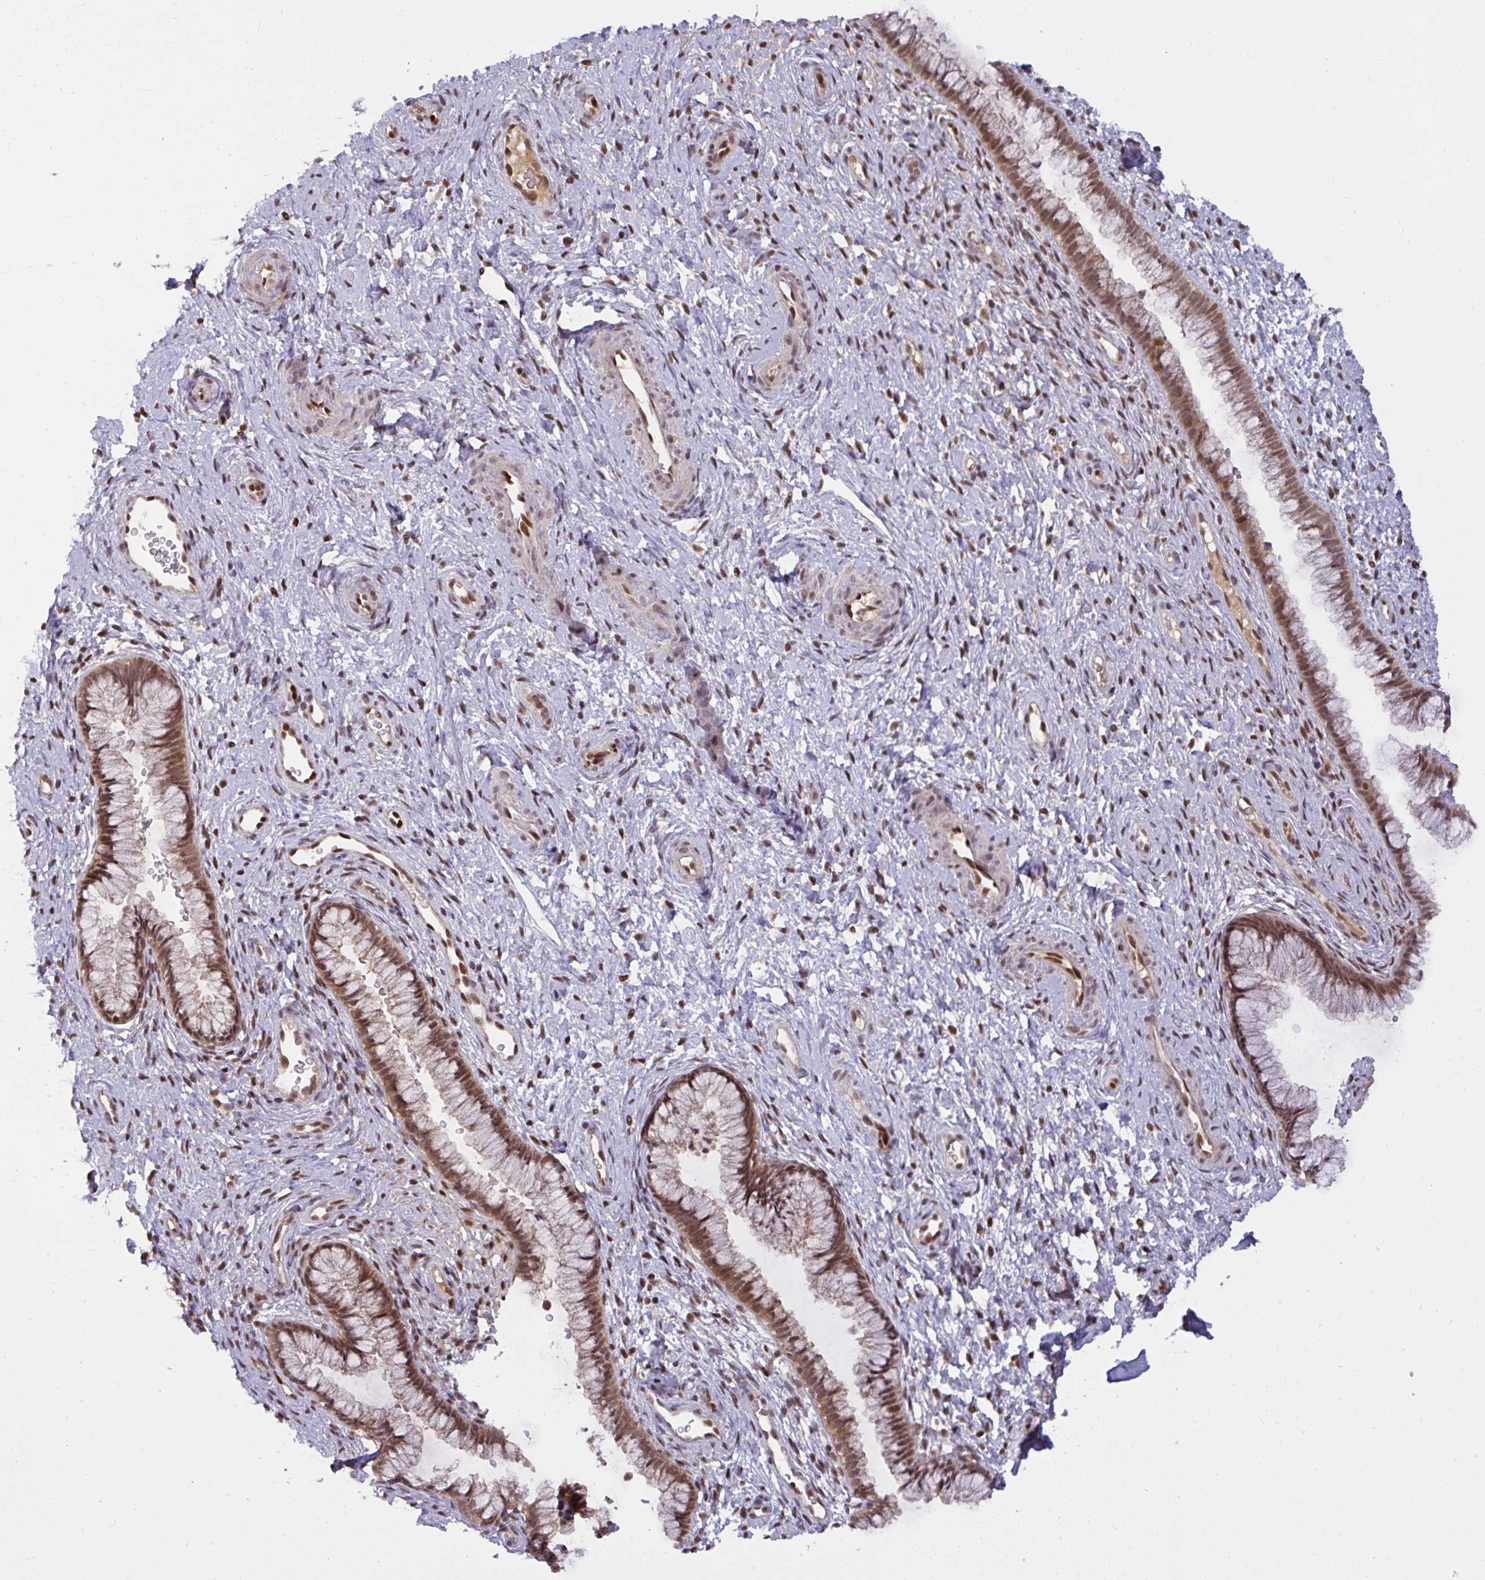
{"staining": {"intensity": "strong", "quantity": ">75%", "location": "nuclear"}, "tissue": "cervix", "cell_type": "Glandular cells", "image_type": "normal", "snomed": [{"axis": "morphology", "description": "Normal tissue, NOS"}, {"axis": "topography", "description": "Cervix"}], "caption": "Strong nuclear protein positivity is identified in approximately >75% of glandular cells in cervix.", "gene": "KLF2", "patient": {"sex": "female", "age": 34}}